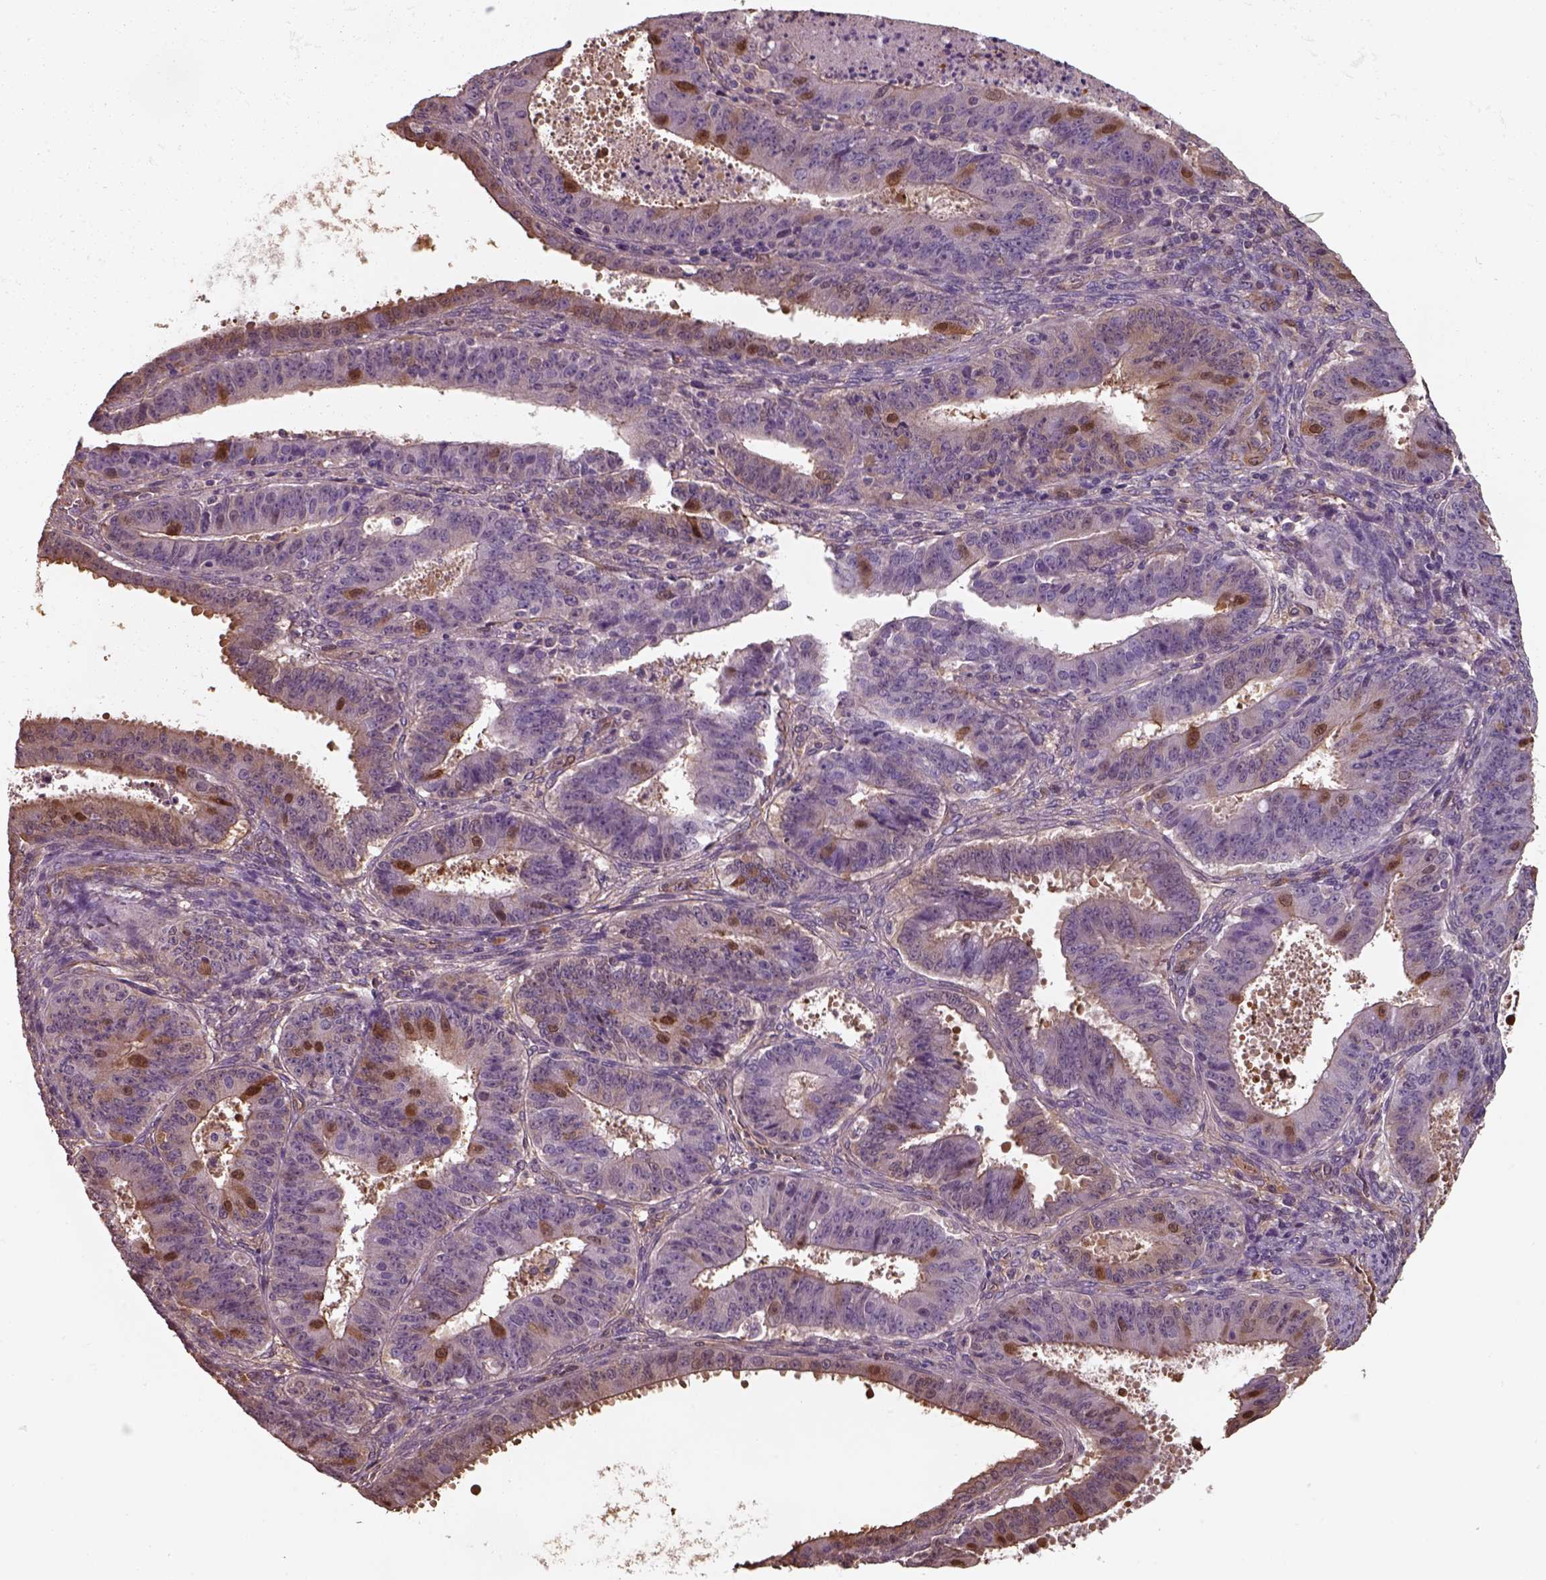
{"staining": {"intensity": "moderate", "quantity": "<25%", "location": "cytoplasmic/membranous"}, "tissue": "ovarian cancer", "cell_type": "Tumor cells", "image_type": "cancer", "snomed": [{"axis": "morphology", "description": "Carcinoma, endometroid"}, {"axis": "topography", "description": "Ovary"}], "caption": "Immunohistochemical staining of ovarian endometroid carcinoma shows low levels of moderate cytoplasmic/membranous protein positivity in about <25% of tumor cells.", "gene": "ISYNA1", "patient": {"sex": "female", "age": 42}}